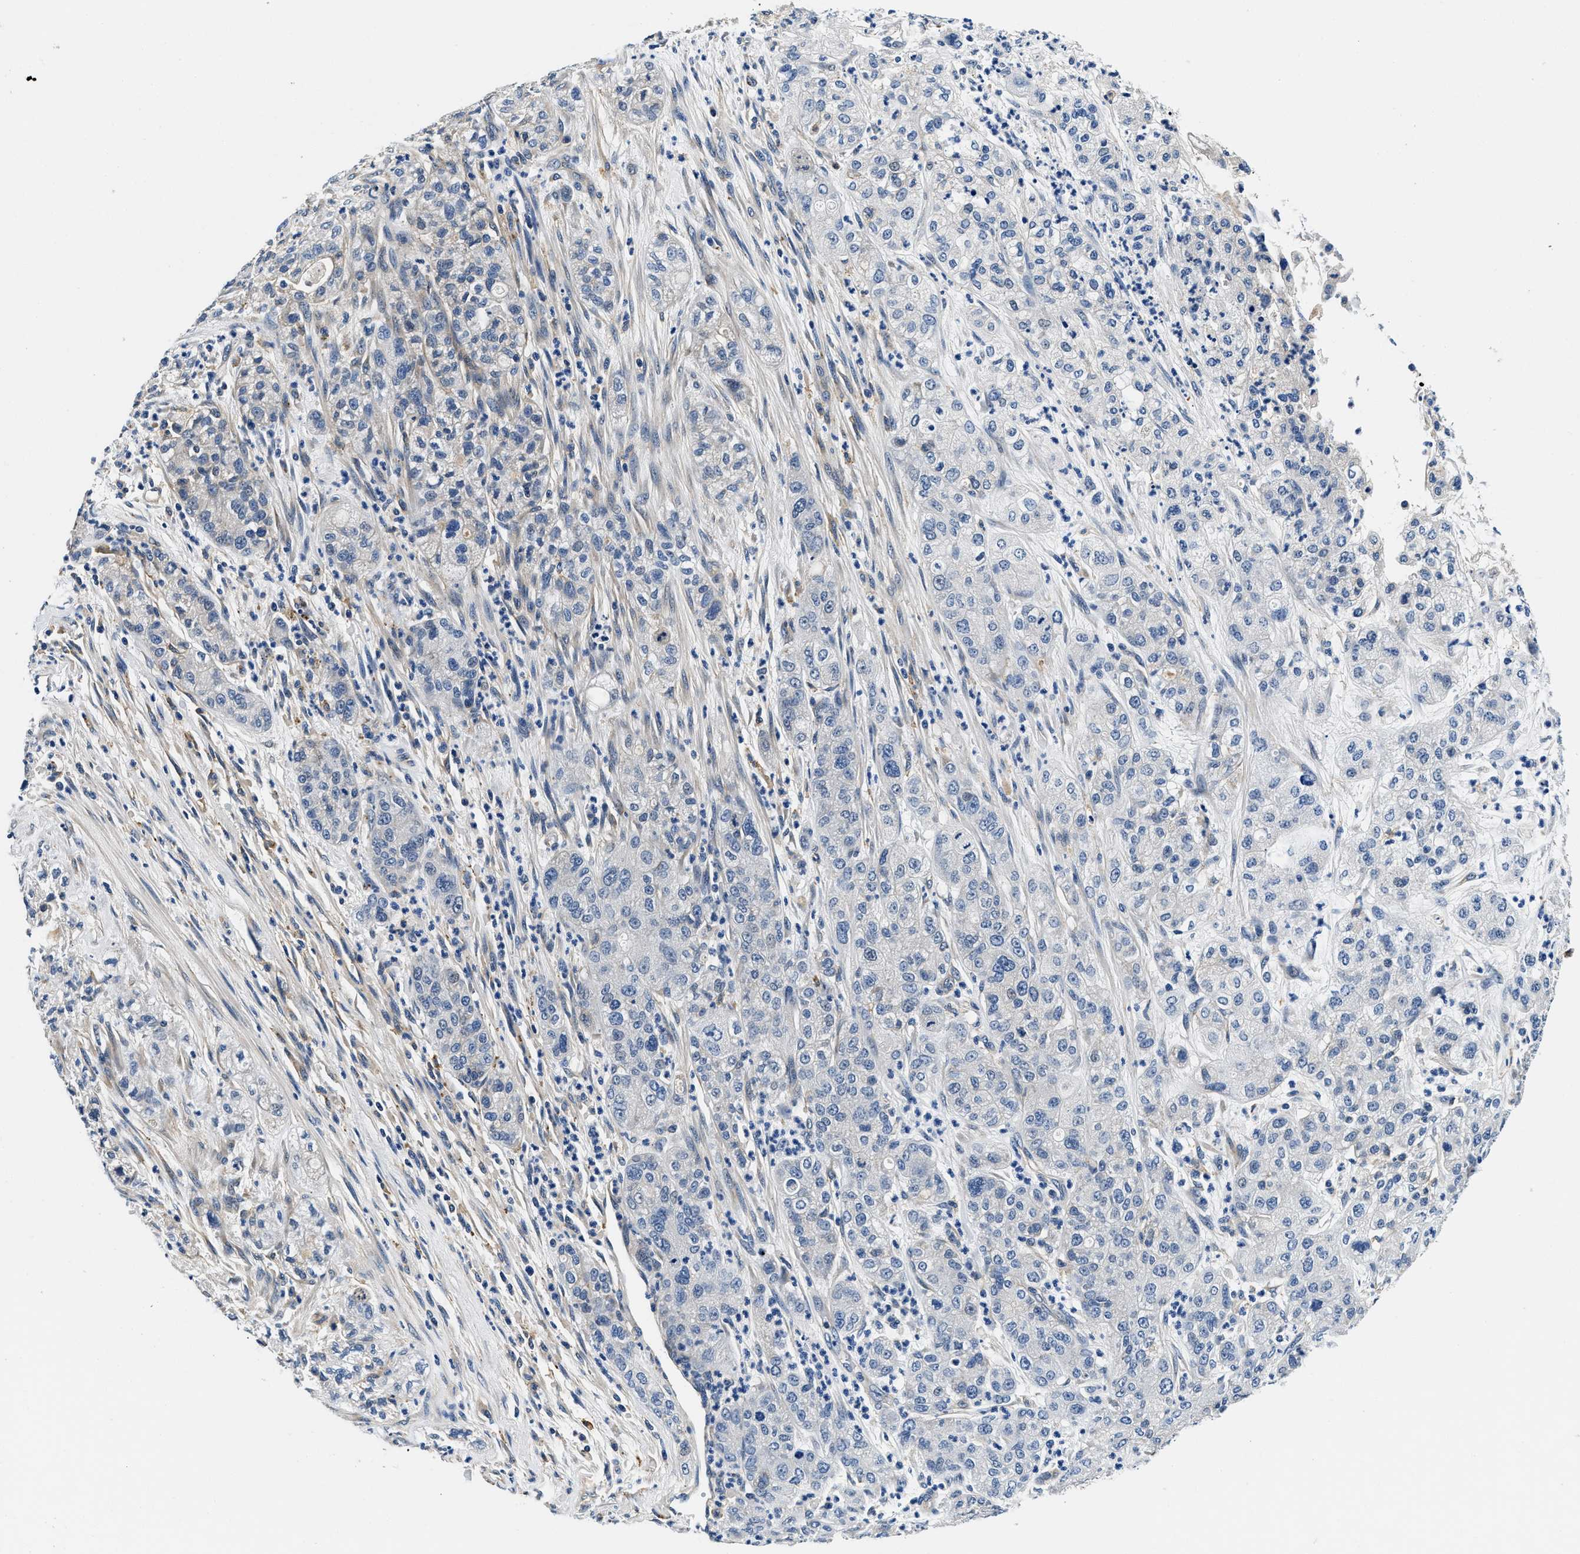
{"staining": {"intensity": "negative", "quantity": "none", "location": "none"}, "tissue": "pancreatic cancer", "cell_type": "Tumor cells", "image_type": "cancer", "snomed": [{"axis": "morphology", "description": "Adenocarcinoma, NOS"}, {"axis": "topography", "description": "Pancreas"}], "caption": "Immunohistochemical staining of pancreatic cancer displays no significant positivity in tumor cells.", "gene": "ZFAND3", "patient": {"sex": "female", "age": 78}}